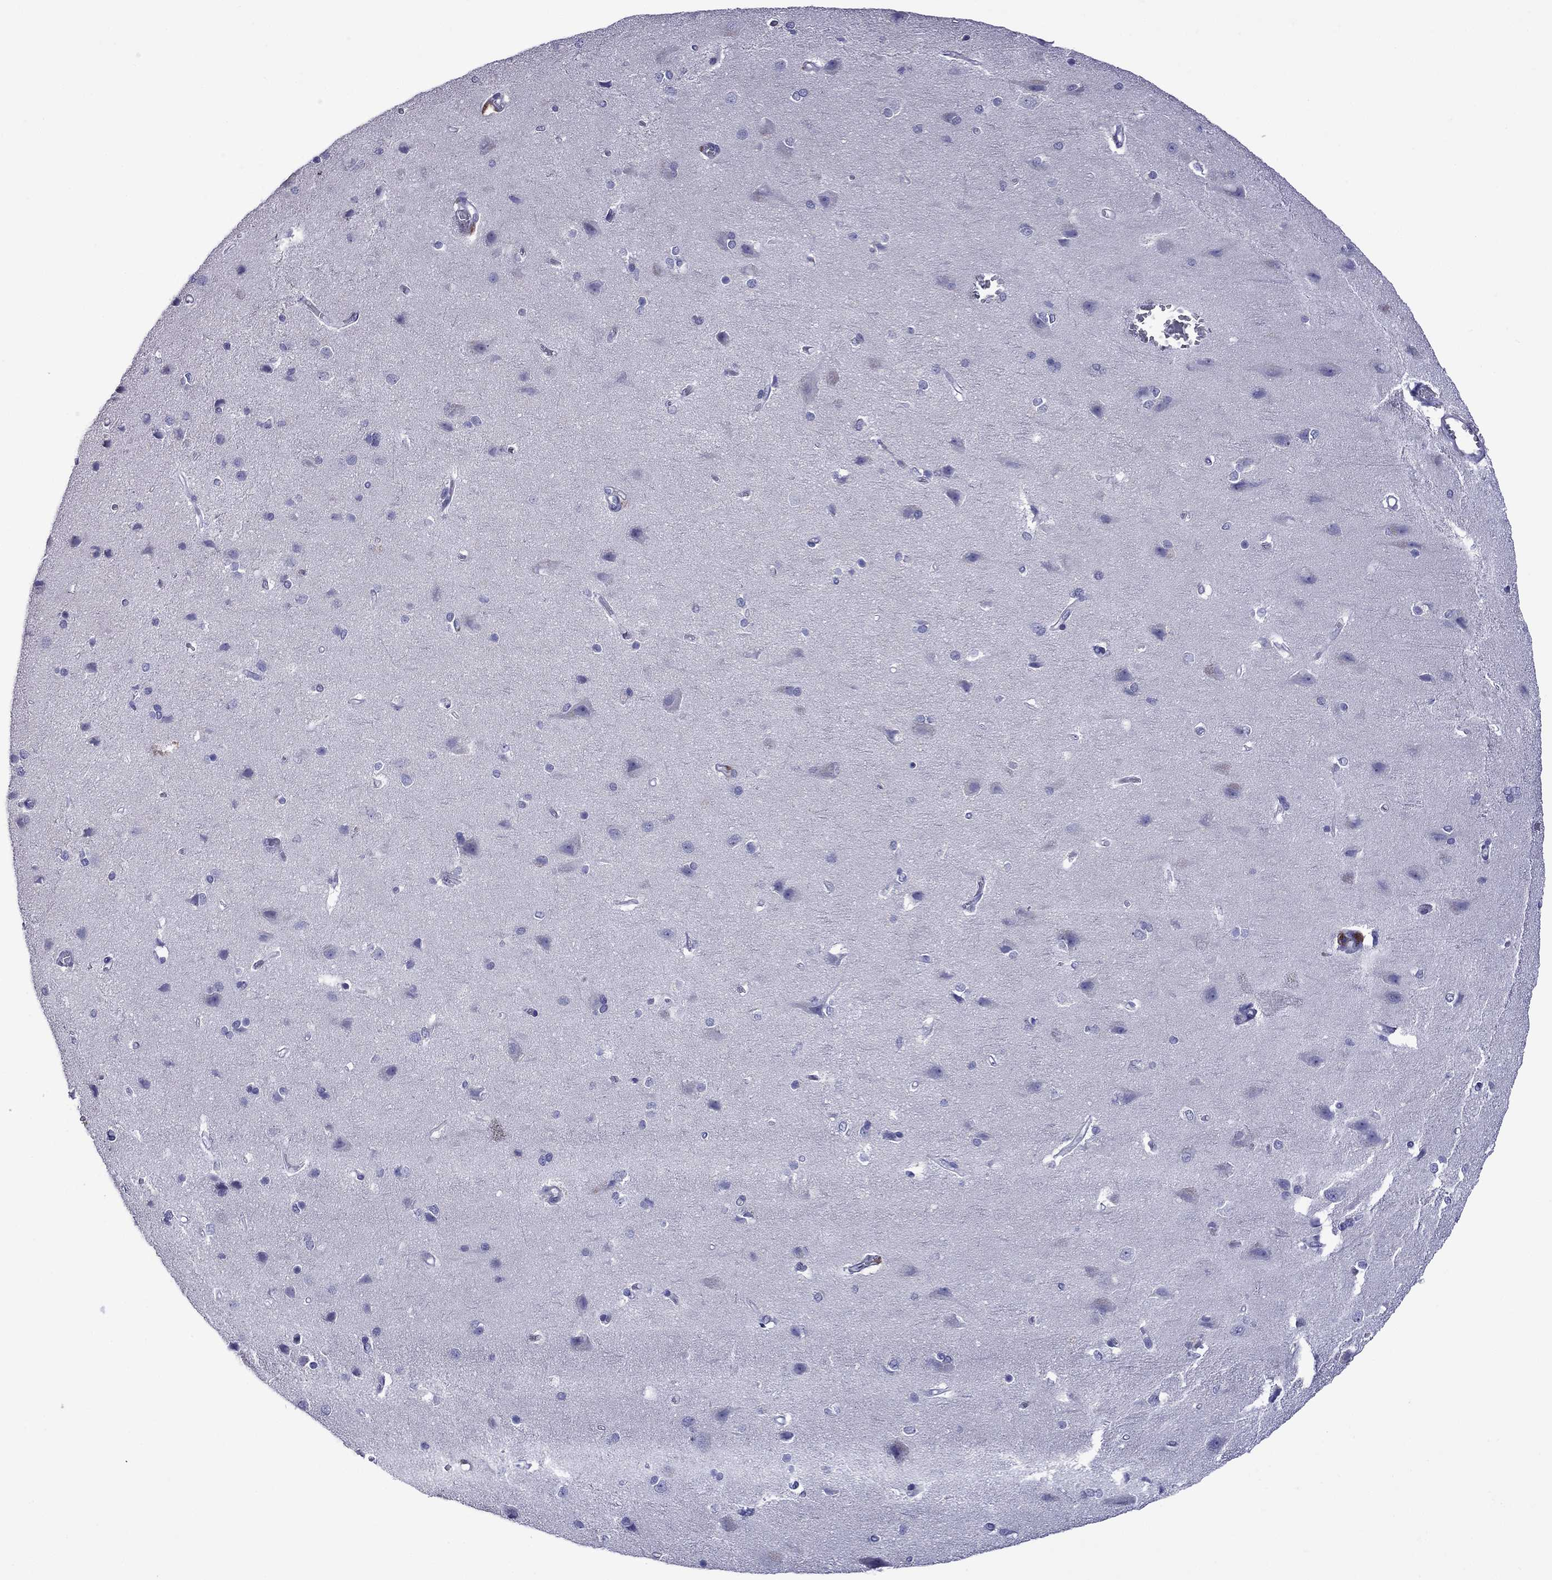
{"staining": {"intensity": "negative", "quantity": "none", "location": "none"}, "tissue": "cerebral cortex", "cell_type": "Endothelial cells", "image_type": "normal", "snomed": [{"axis": "morphology", "description": "Normal tissue, NOS"}, {"axis": "topography", "description": "Cerebral cortex"}], "caption": "Immunohistochemical staining of benign human cerebral cortex displays no significant staining in endothelial cells.", "gene": "STAR", "patient": {"sex": "male", "age": 37}}